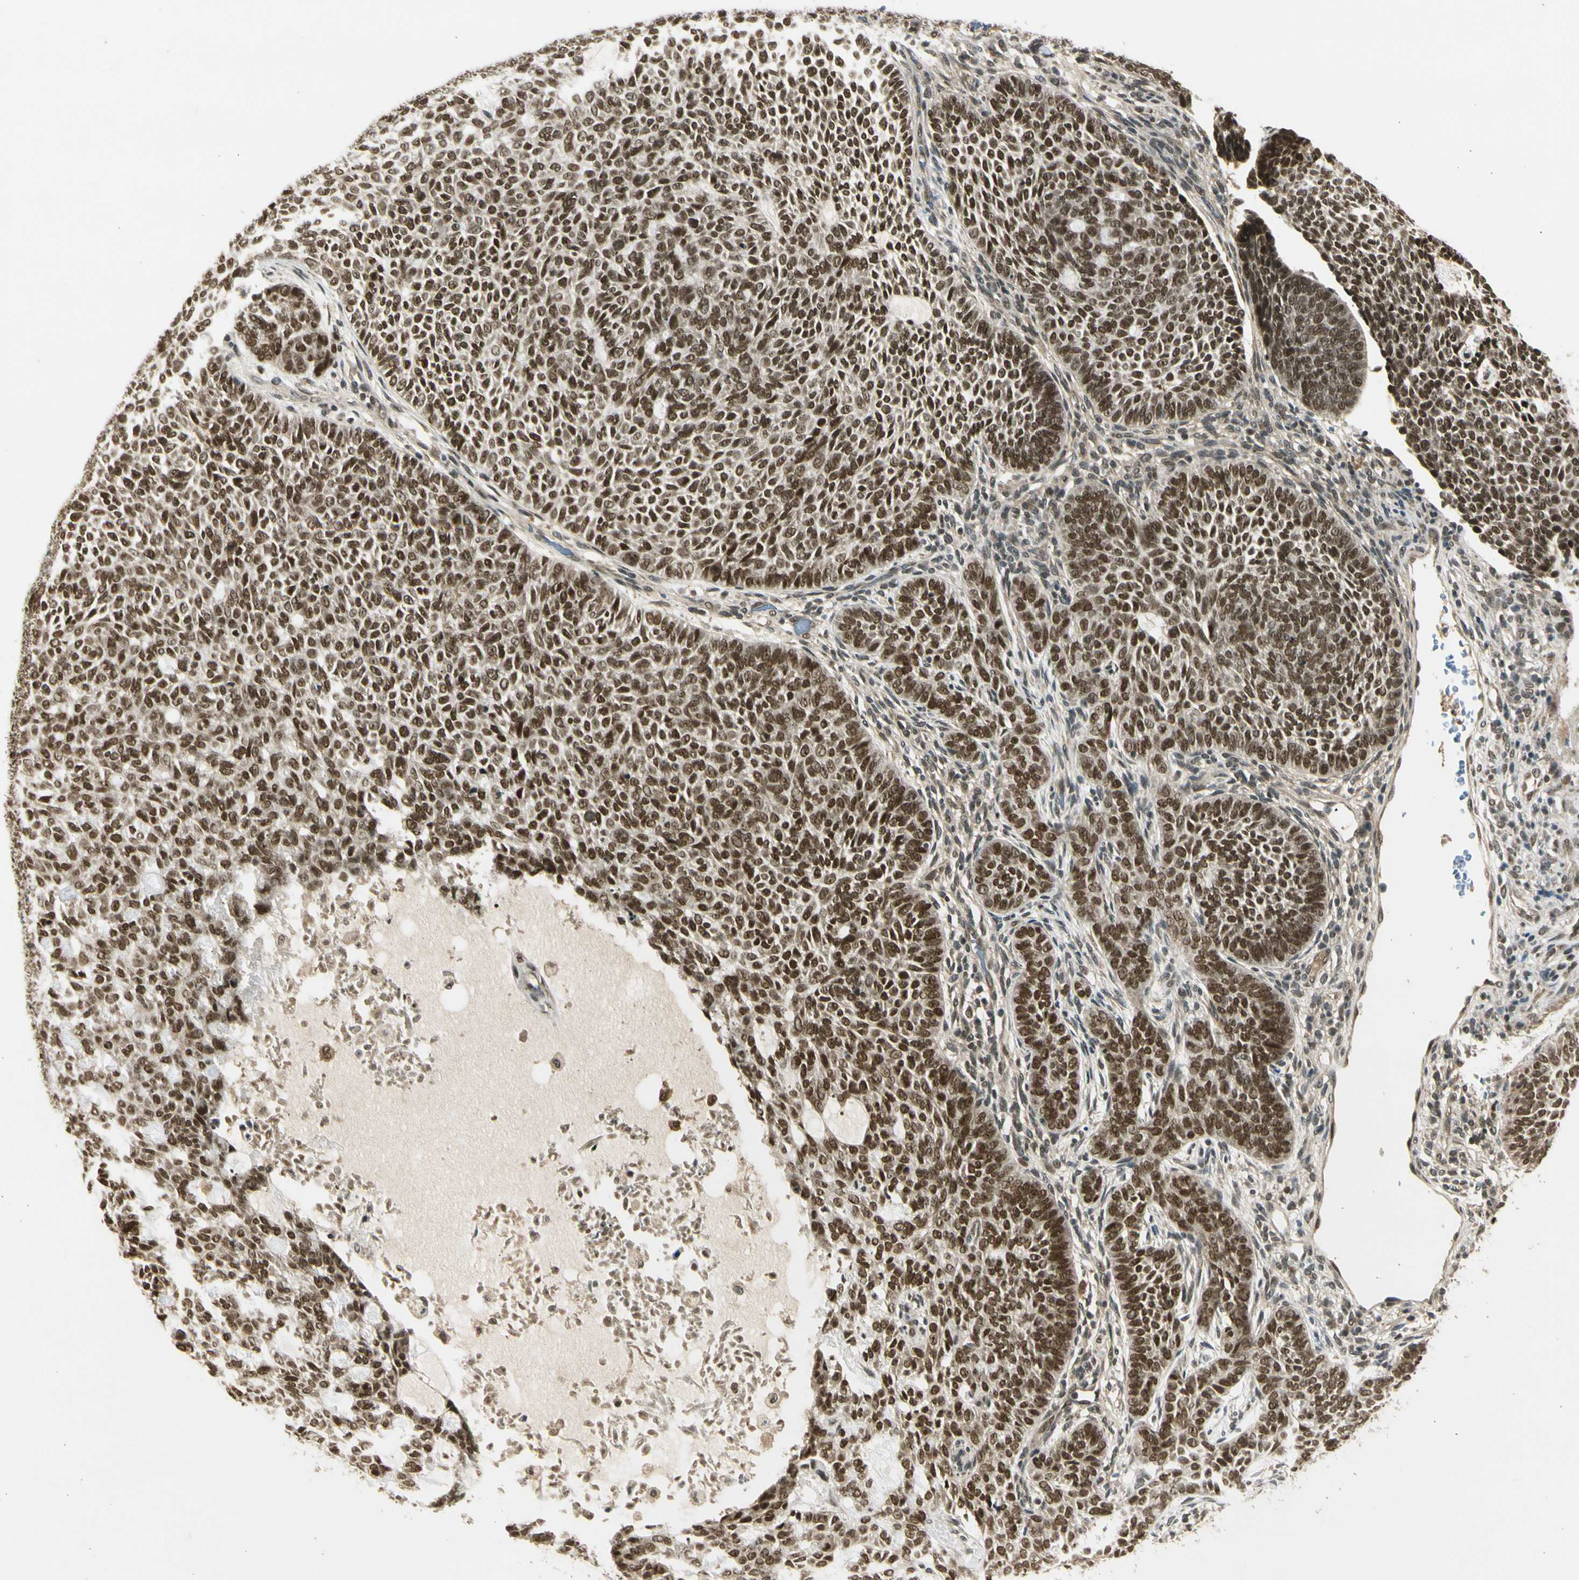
{"staining": {"intensity": "moderate", "quantity": ">75%", "location": "nuclear"}, "tissue": "skin cancer", "cell_type": "Tumor cells", "image_type": "cancer", "snomed": [{"axis": "morphology", "description": "Basal cell carcinoma"}, {"axis": "topography", "description": "Skin"}], "caption": "Approximately >75% of tumor cells in skin cancer exhibit moderate nuclear protein positivity as visualized by brown immunohistochemical staining.", "gene": "ZNF135", "patient": {"sex": "male", "age": 87}}